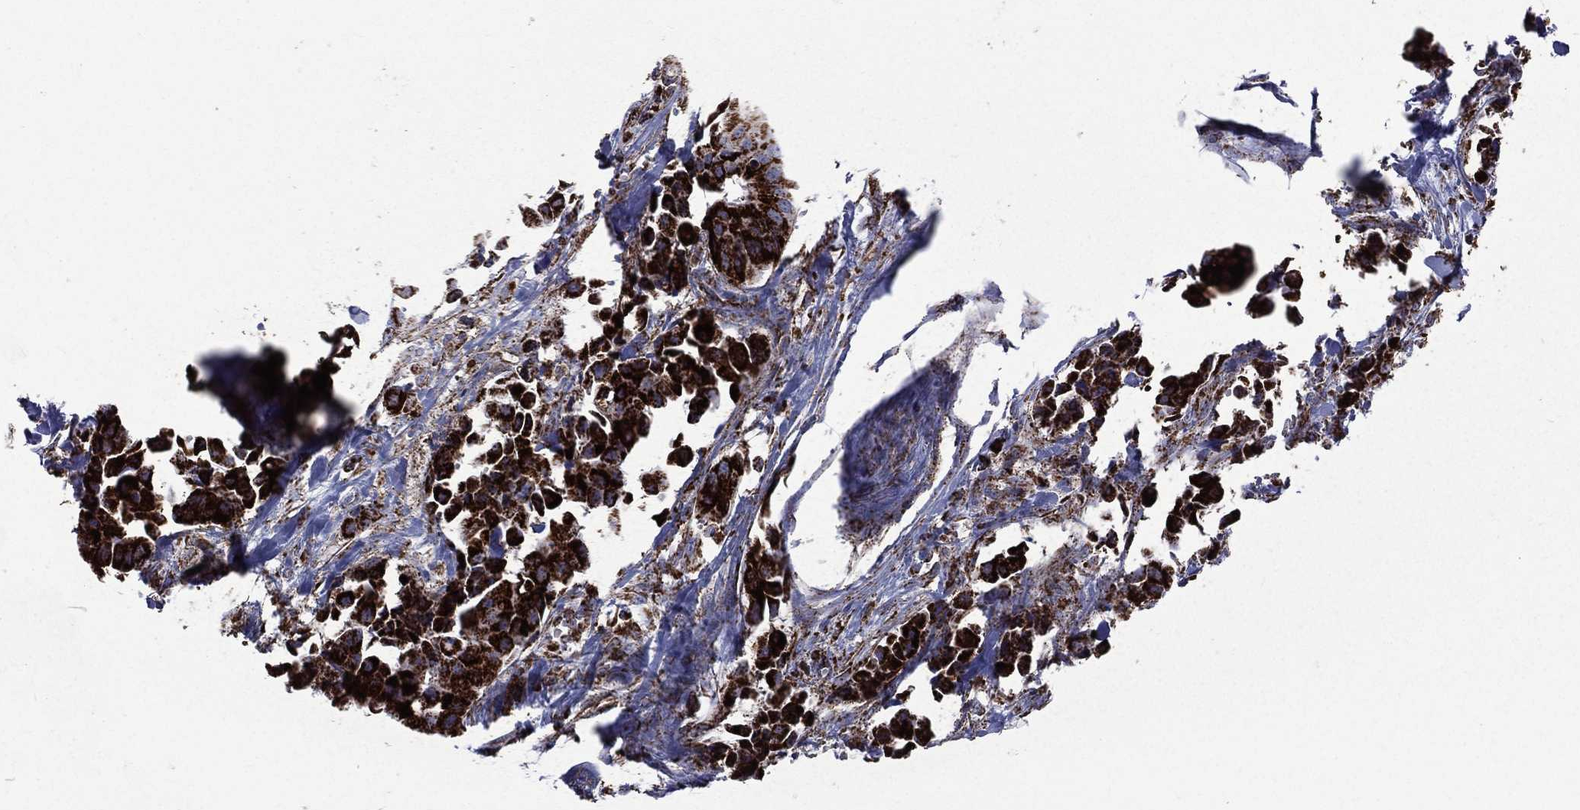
{"staining": {"intensity": "strong", "quantity": ">75%", "location": "cytoplasmic/membranous"}, "tissue": "head and neck cancer", "cell_type": "Tumor cells", "image_type": "cancer", "snomed": [{"axis": "morphology", "description": "Adenocarcinoma, NOS"}, {"axis": "topography", "description": "Head-Neck"}], "caption": "DAB (3,3'-diaminobenzidine) immunohistochemical staining of human head and neck cancer (adenocarcinoma) displays strong cytoplasmic/membranous protein expression in approximately >75% of tumor cells.", "gene": "GOT2", "patient": {"sex": "male", "age": 76}}